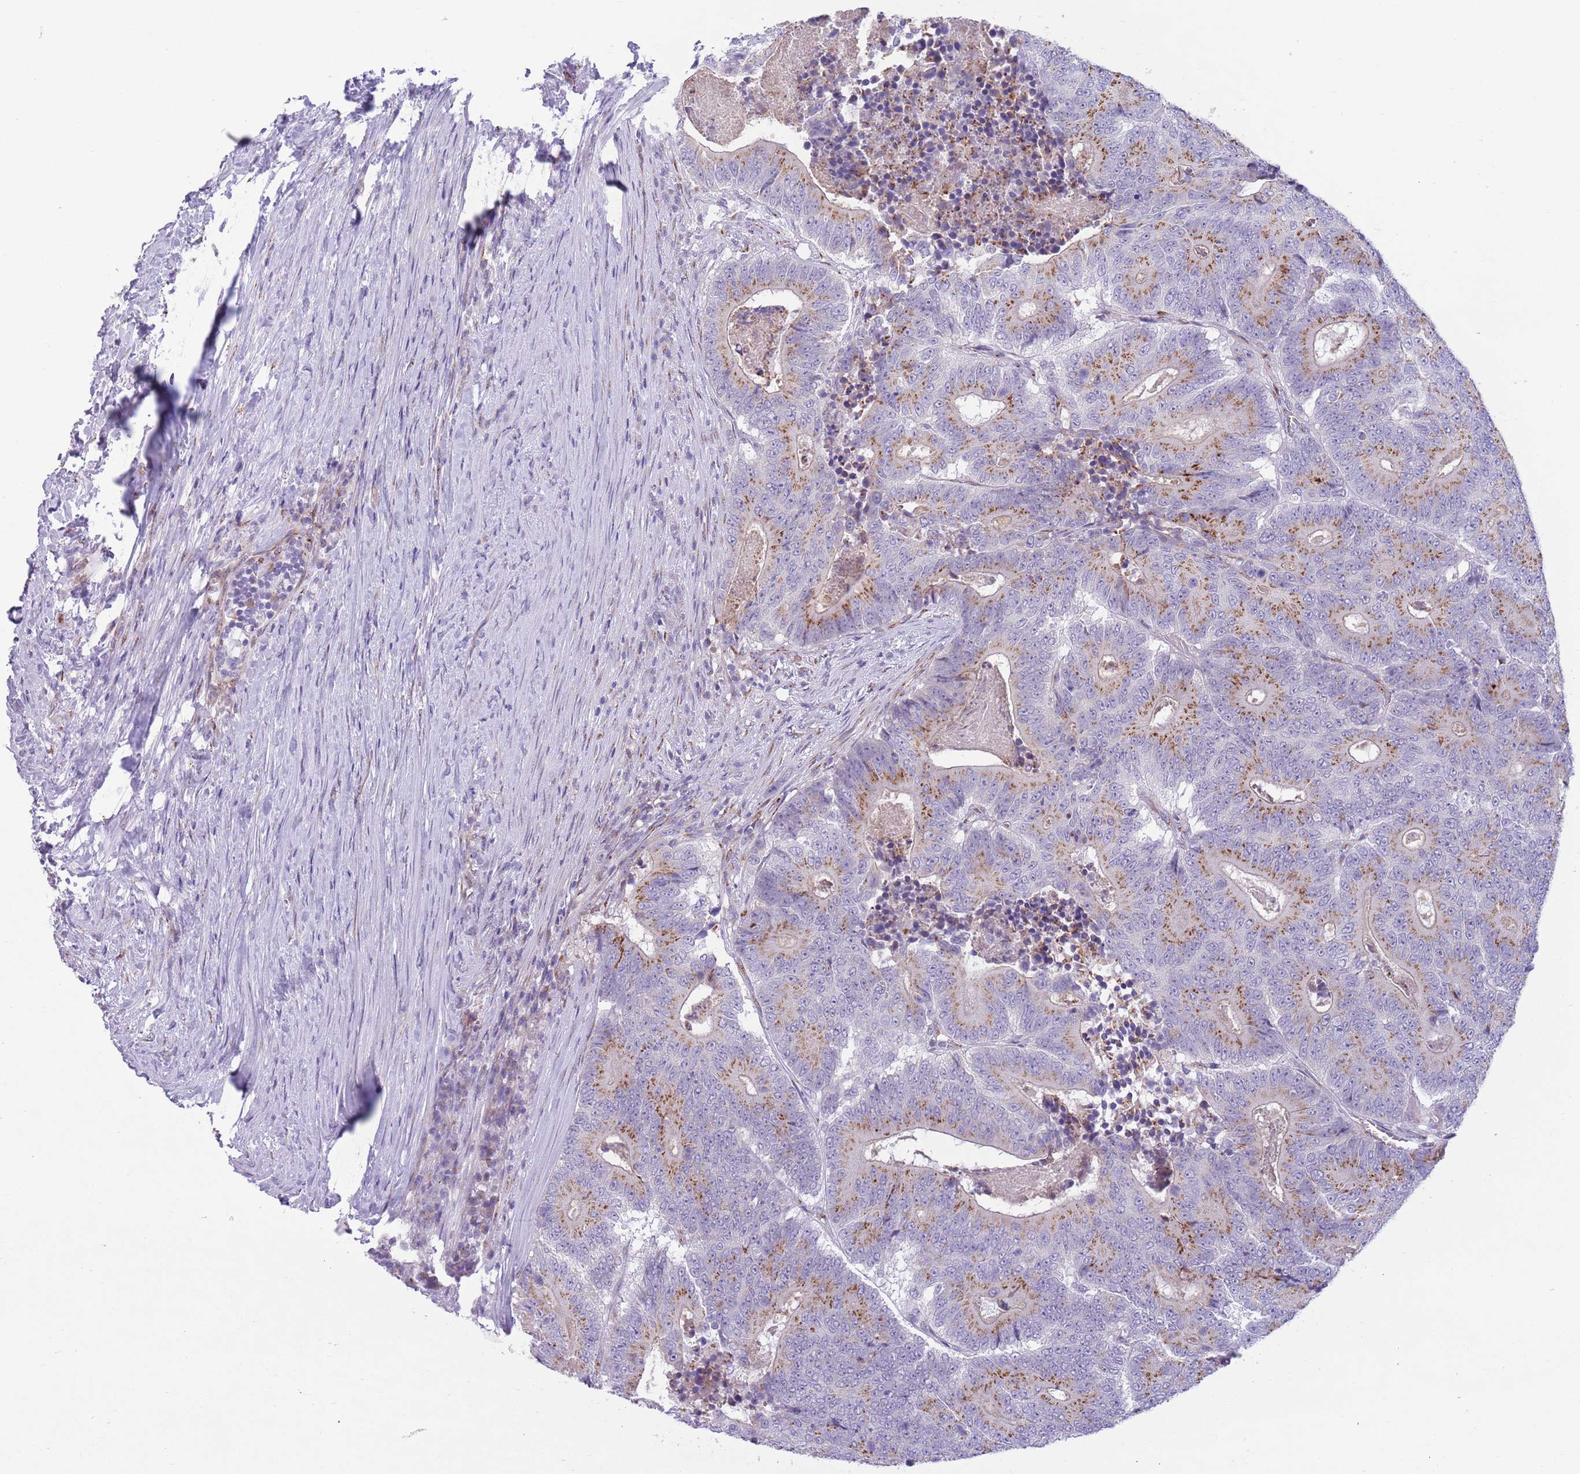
{"staining": {"intensity": "moderate", "quantity": ">75%", "location": "cytoplasmic/membranous"}, "tissue": "colorectal cancer", "cell_type": "Tumor cells", "image_type": "cancer", "snomed": [{"axis": "morphology", "description": "Adenocarcinoma, NOS"}, {"axis": "topography", "description": "Colon"}], "caption": "Immunohistochemistry of colorectal cancer (adenocarcinoma) displays medium levels of moderate cytoplasmic/membranous staining in approximately >75% of tumor cells.", "gene": "C20orf96", "patient": {"sex": "male", "age": 83}}